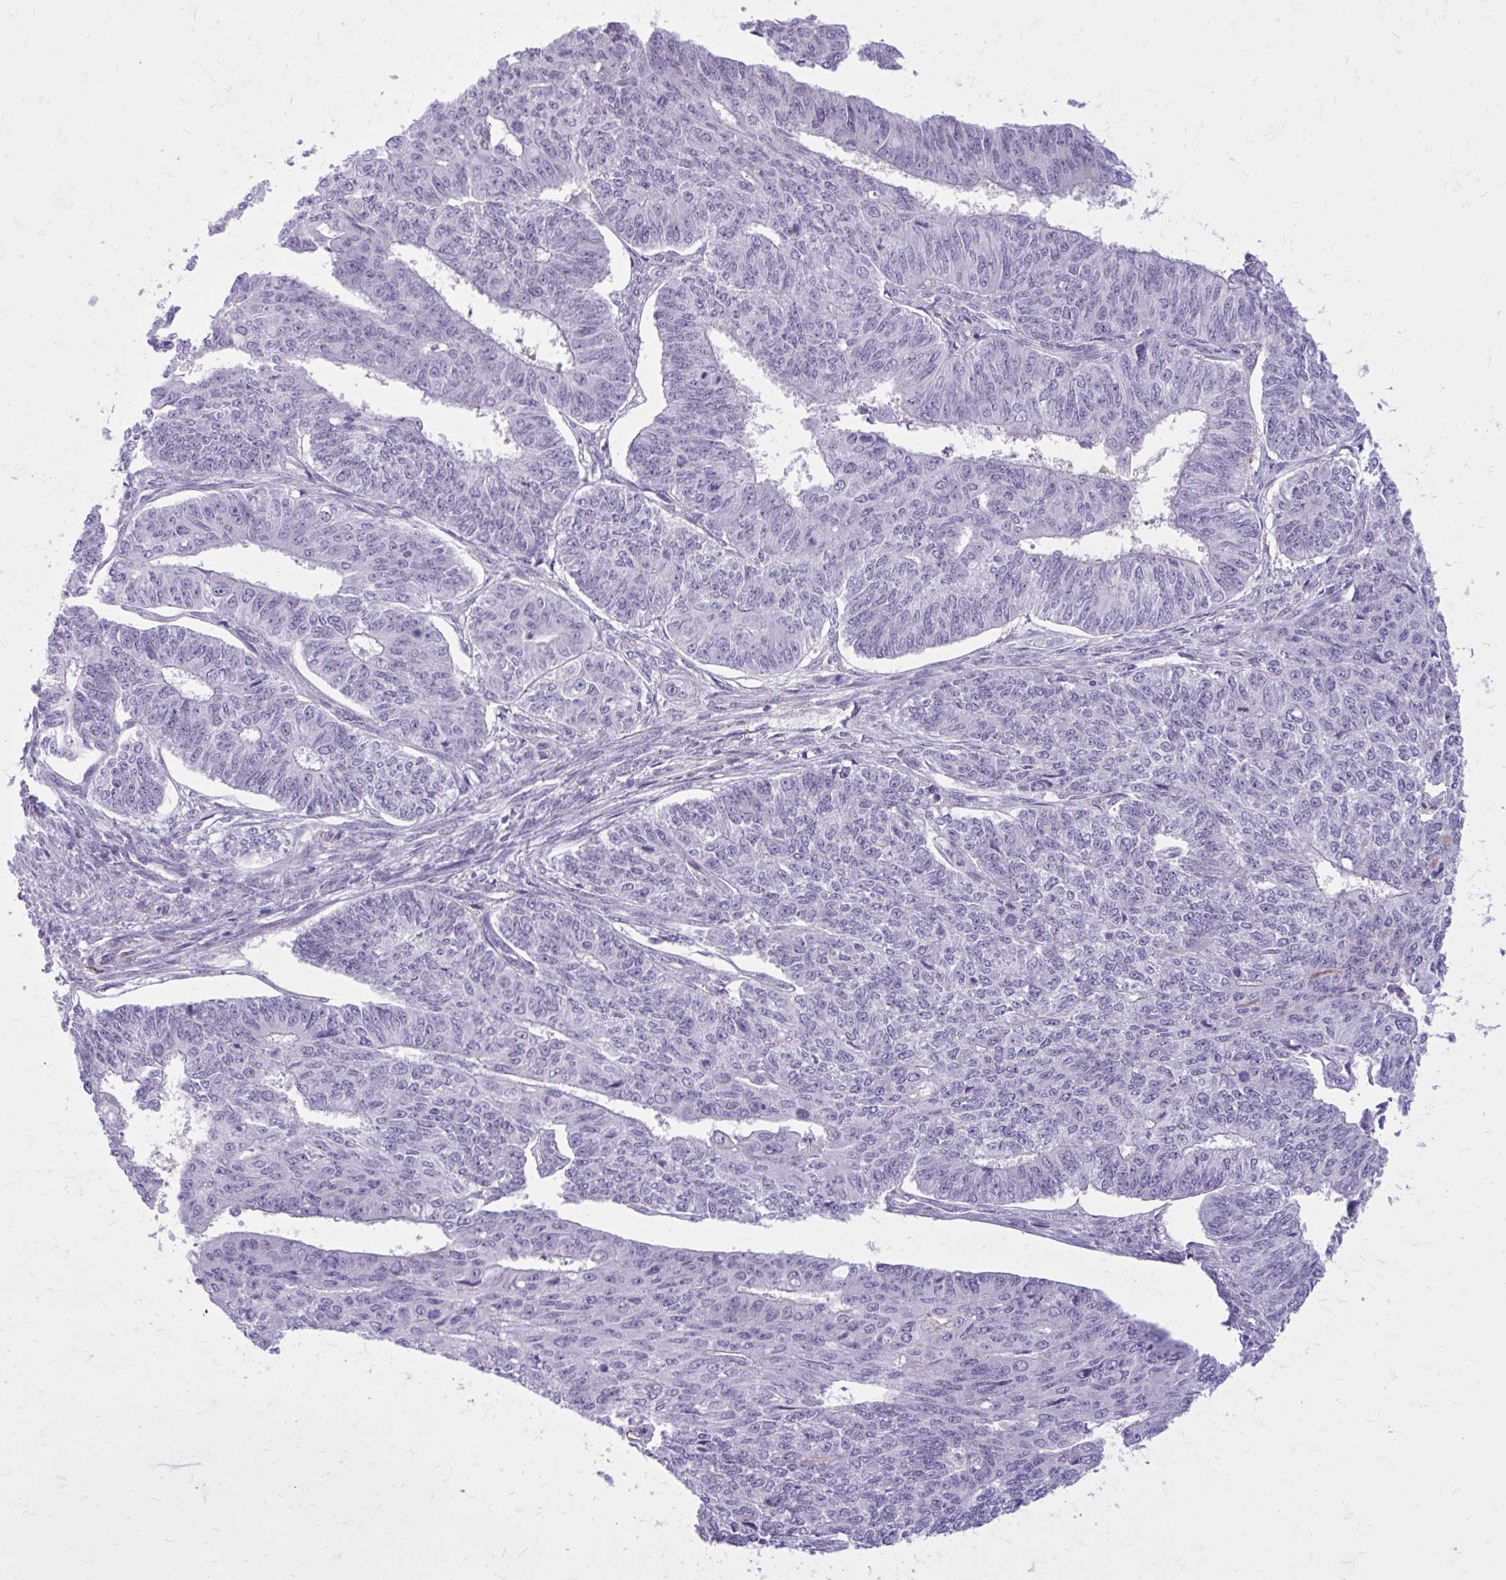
{"staining": {"intensity": "moderate", "quantity": "25%-75%", "location": "cytoplasmic/membranous"}, "tissue": "endometrial cancer", "cell_type": "Tumor cells", "image_type": "cancer", "snomed": [{"axis": "morphology", "description": "Adenocarcinoma, NOS"}, {"axis": "topography", "description": "Endometrium"}], "caption": "Immunohistochemistry image of neoplastic tissue: human endometrial cancer (adenocarcinoma) stained using immunohistochemistry displays medium levels of moderate protein expression localized specifically in the cytoplasmic/membranous of tumor cells, appearing as a cytoplasmic/membranous brown color.", "gene": "BEND5", "patient": {"sex": "female", "age": 32}}